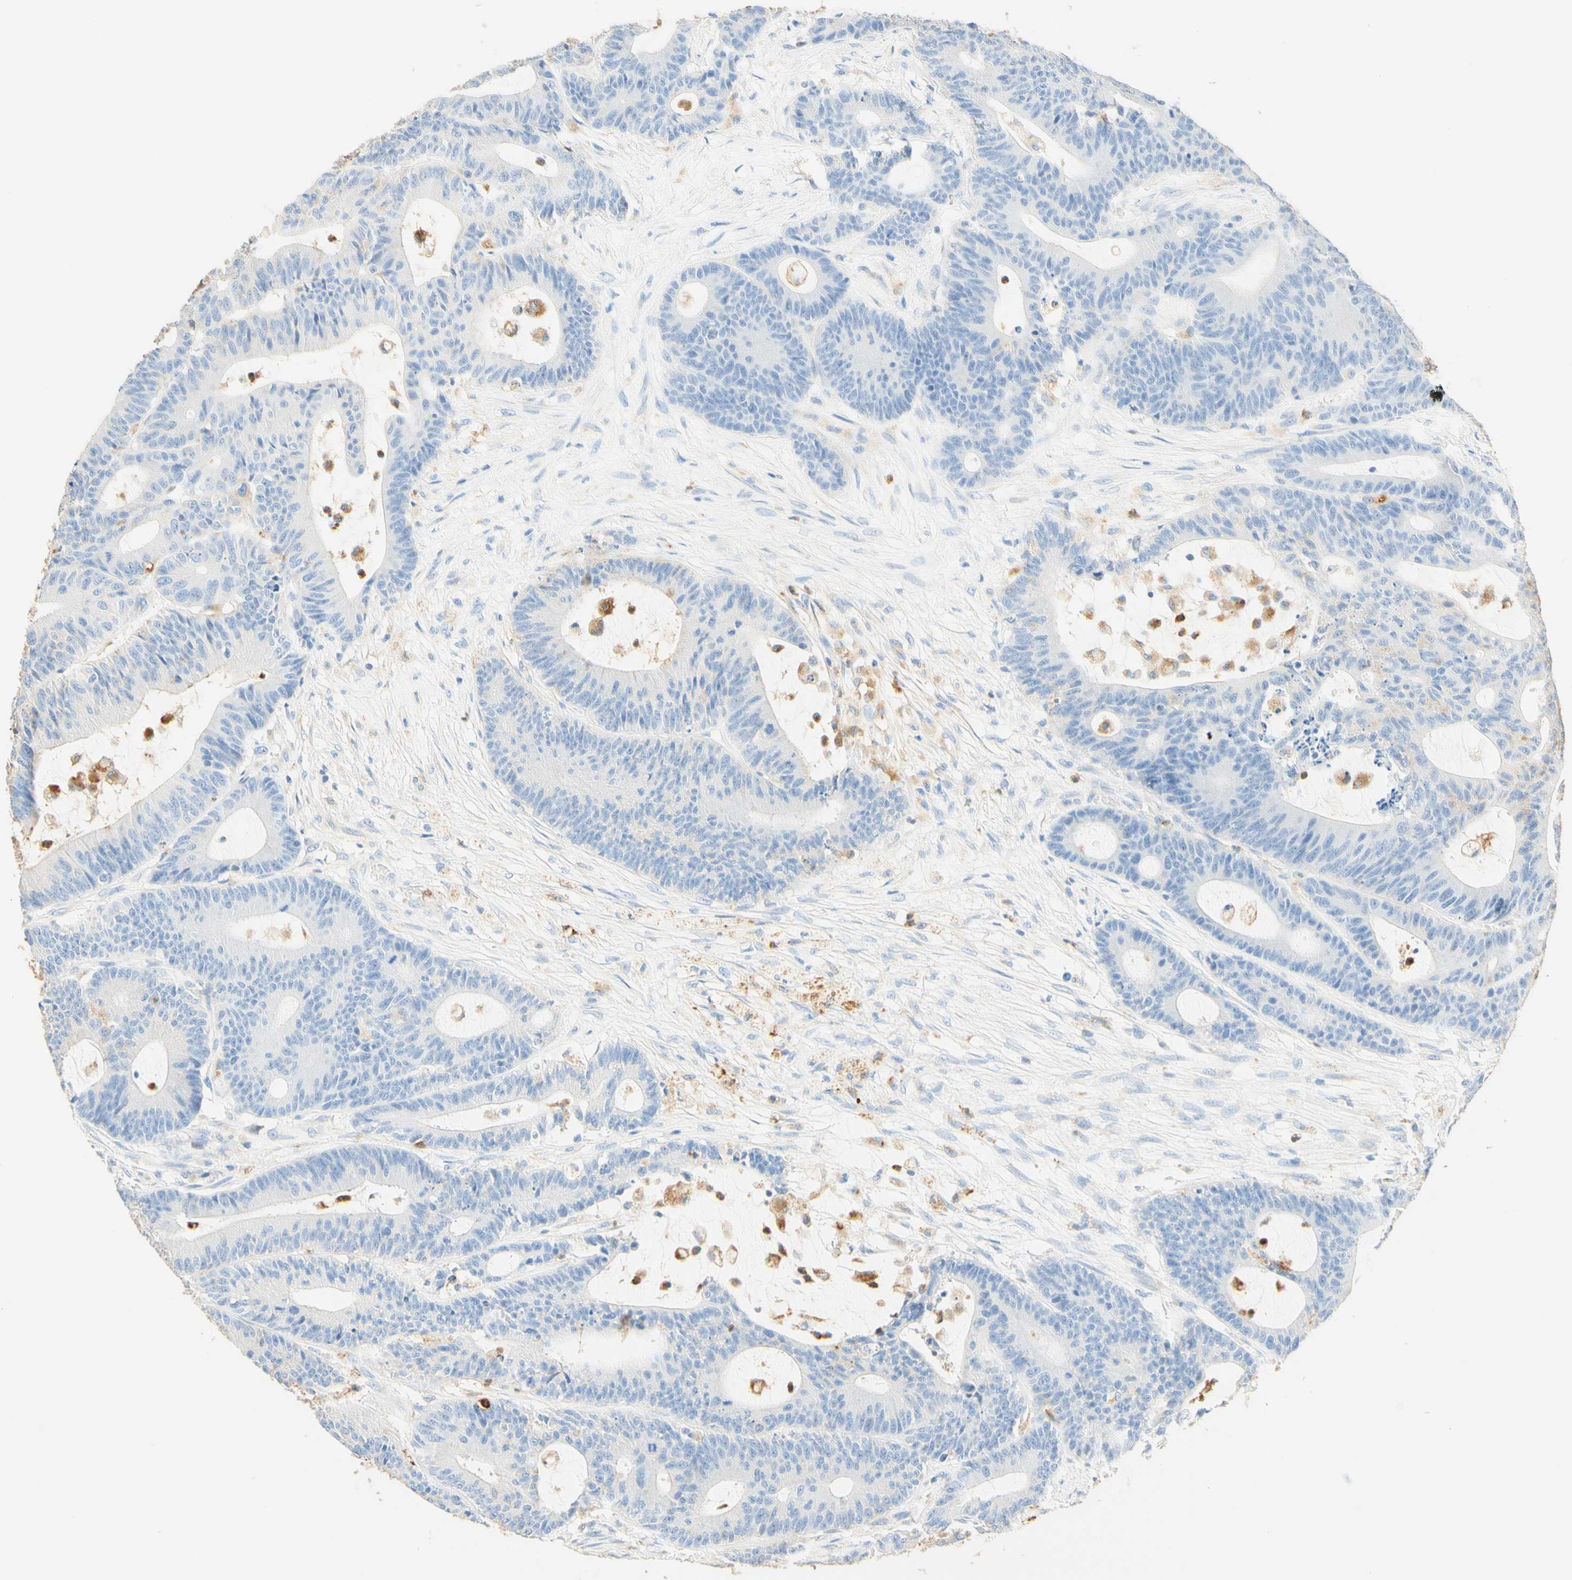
{"staining": {"intensity": "negative", "quantity": "none", "location": "none"}, "tissue": "colorectal cancer", "cell_type": "Tumor cells", "image_type": "cancer", "snomed": [{"axis": "morphology", "description": "Adenocarcinoma, NOS"}, {"axis": "topography", "description": "Colon"}], "caption": "Image shows no significant protein positivity in tumor cells of adenocarcinoma (colorectal).", "gene": "CD63", "patient": {"sex": "female", "age": 84}}